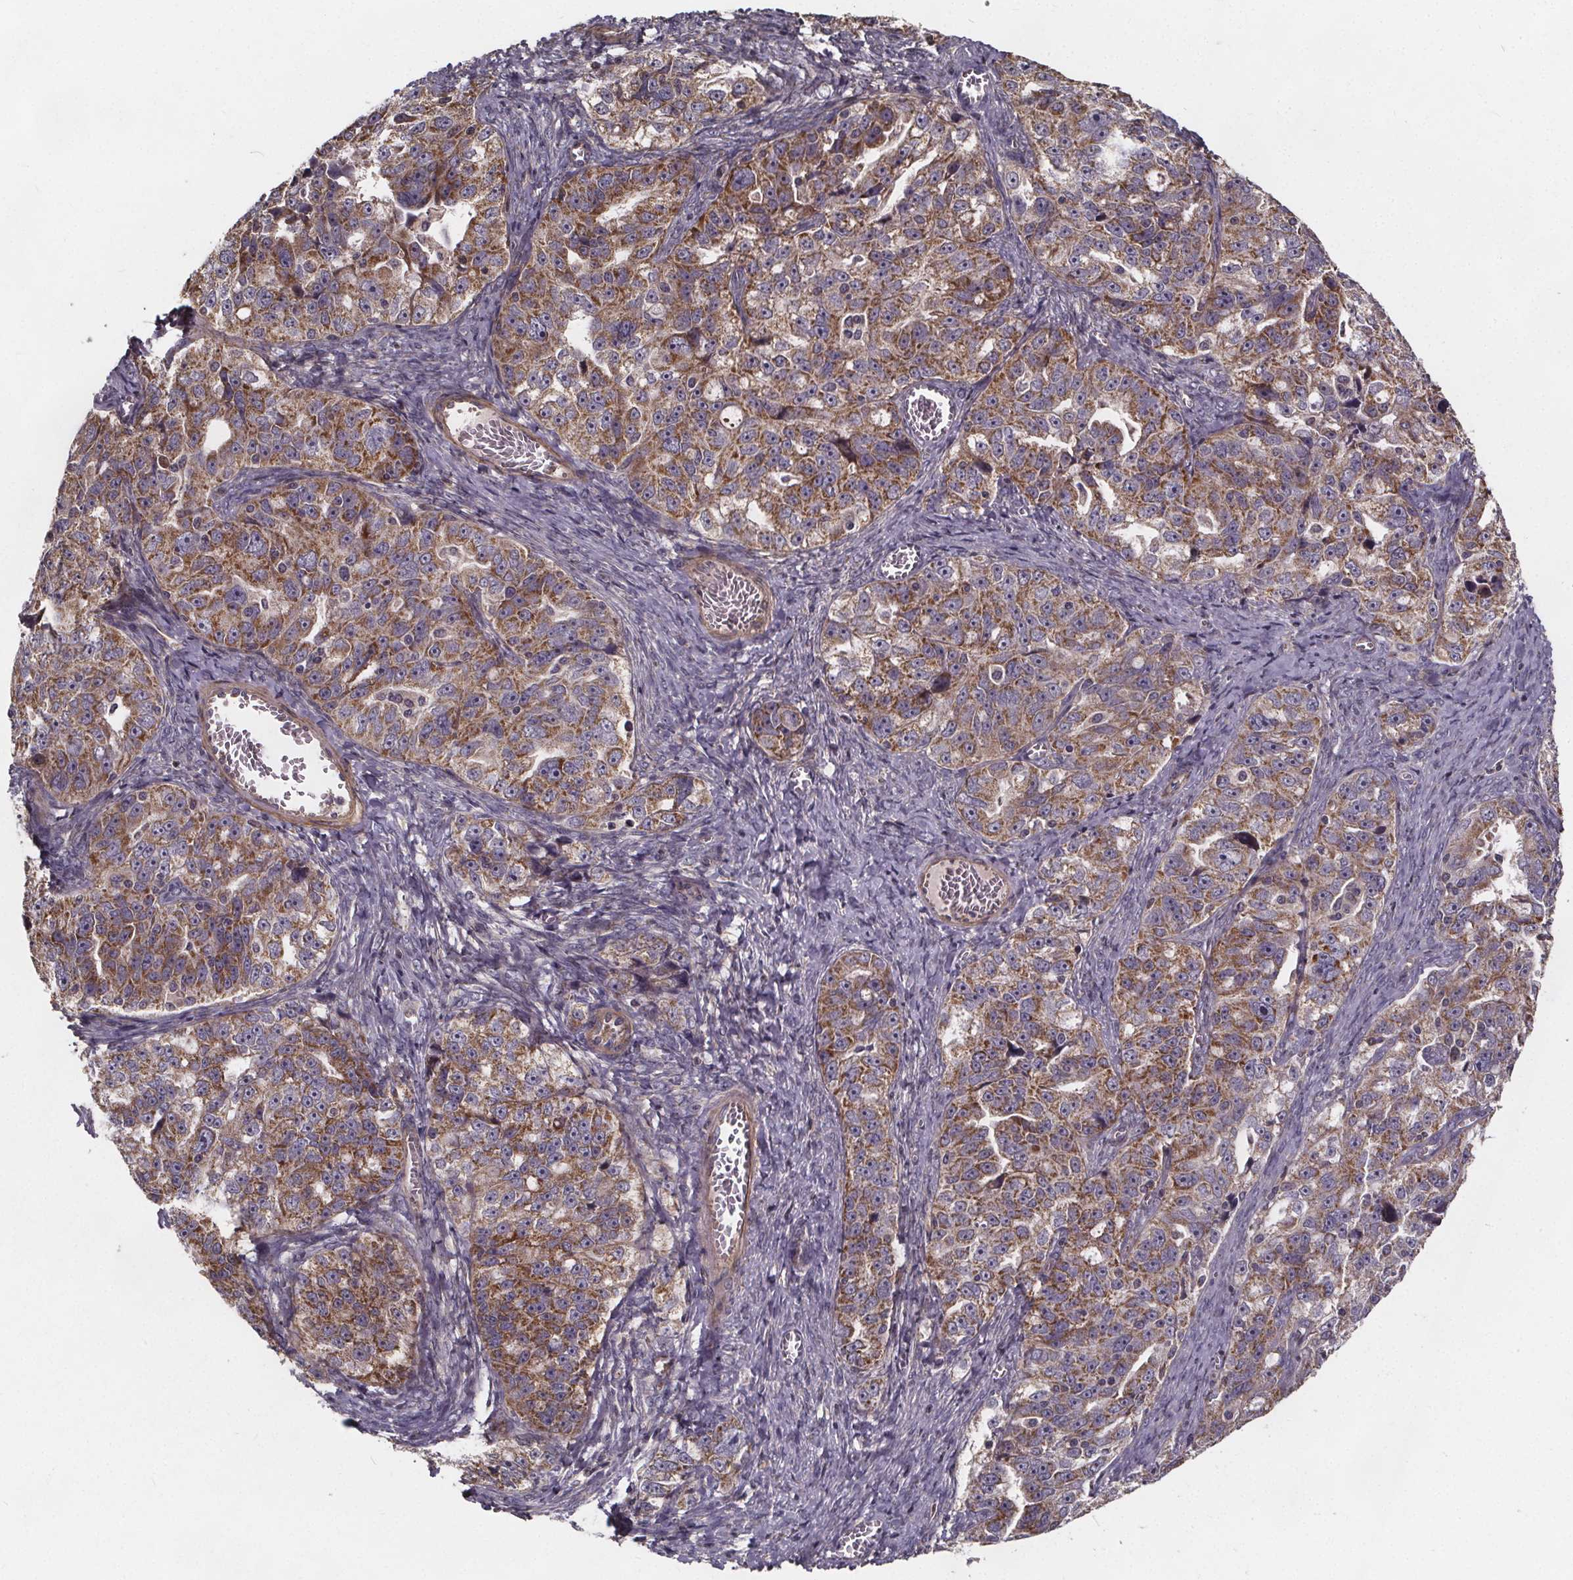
{"staining": {"intensity": "moderate", "quantity": ">75%", "location": "cytoplasmic/membranous"}, "tissue": "ovarian cancer", "cell_type": "Tumor cells", "image_type": "cancer", "snomed": [{"axis": "morphology", "description": "Cystadenocarcinoma, serous, NOS"}, {"axis": "topography", "description": "Ovary"}], "caption": "Brown immunohistochemical staining in ovarian cancer shows moderate cytoplasmic/membranous positivity in about >75% of tumor cells. Ihc stains the protein in brown and the nuclei are stained blue.", "gene": "YME1L1", "patient": {"sex": "female", "age": 51}}